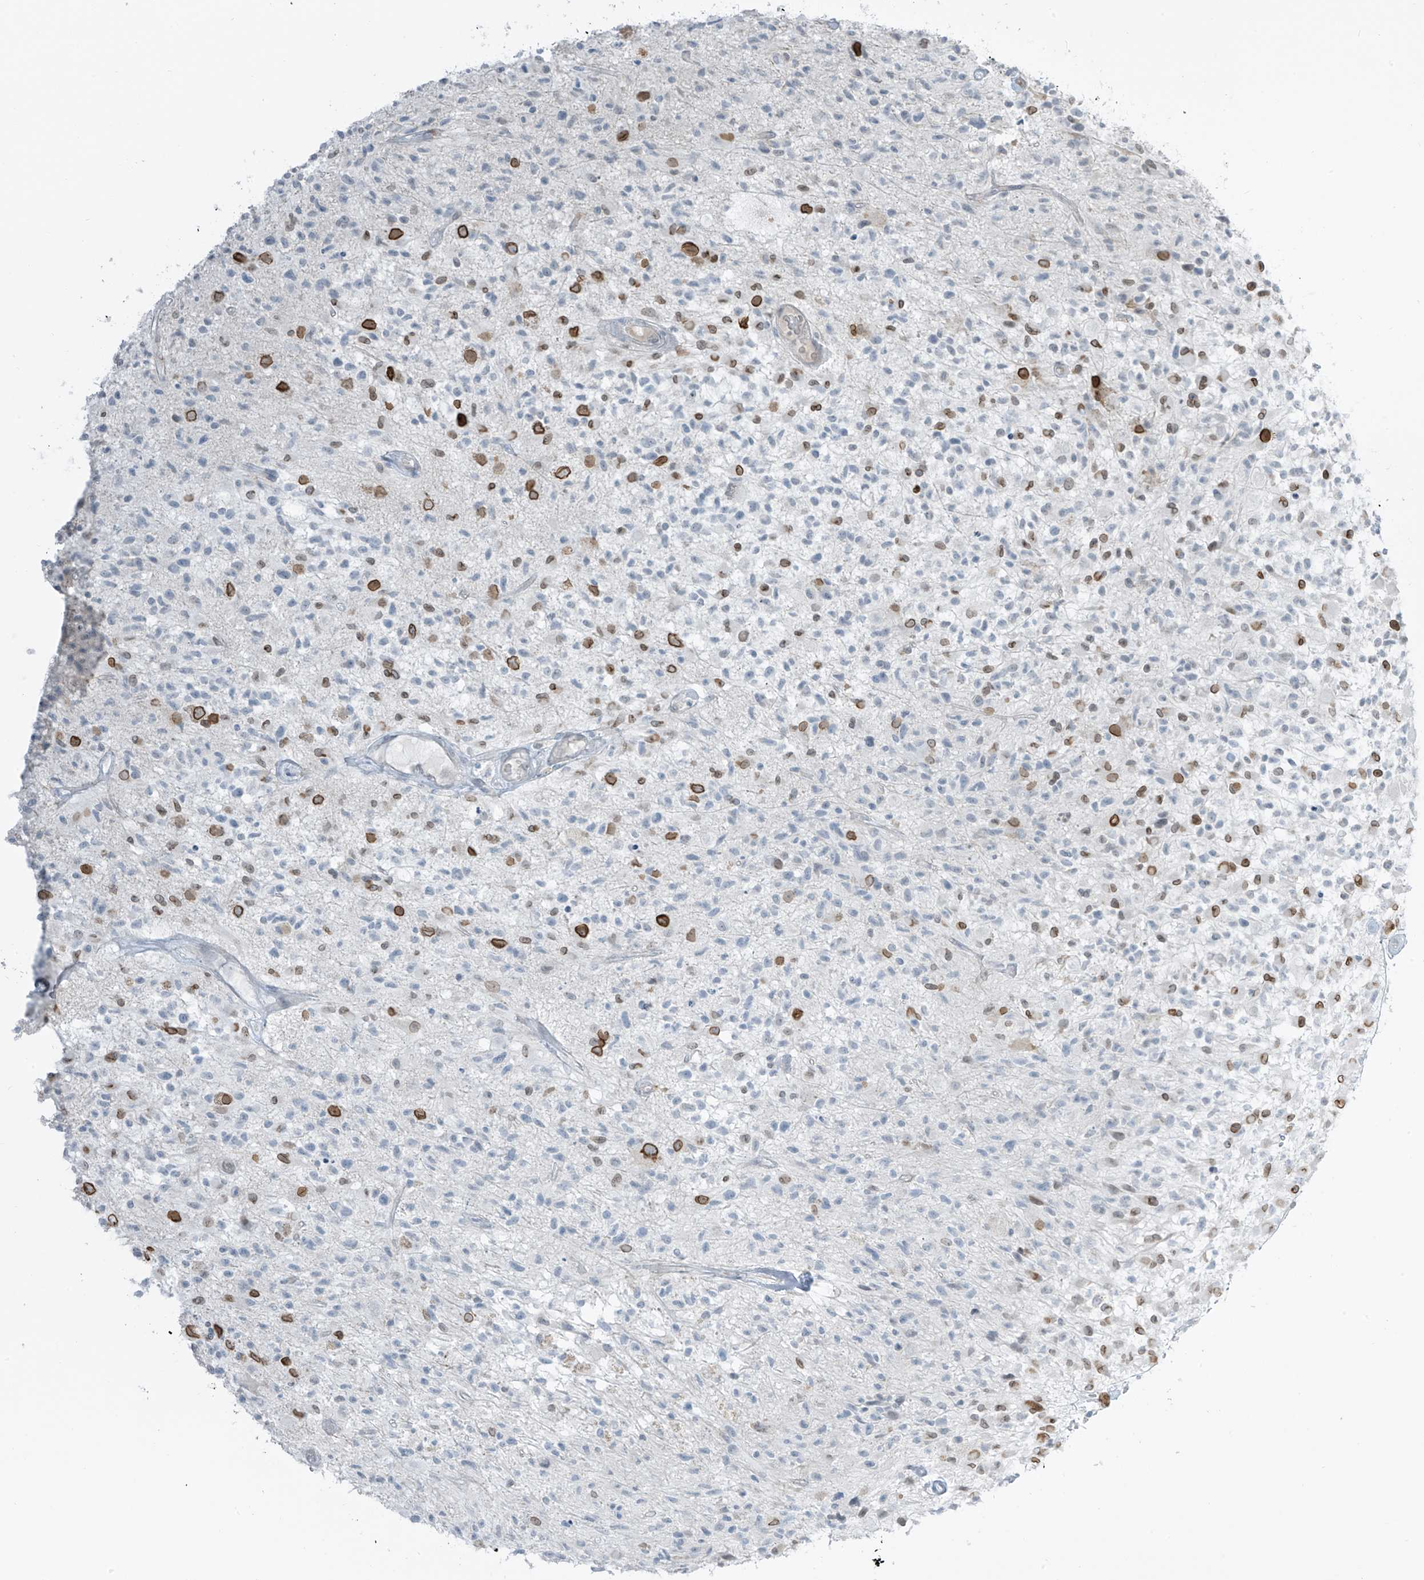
{"staining": {"intensity": "strong", "quantity": "25%-75%", "location": "cytoplasmic/membranous,nuclear"}, "tissue": "glioma", "cell_type": "Tumor cells", "image_type": "cancer", "snomed": [{"axis": "morphology", "description": "Glioma, malignant, High grade"}, {"axis": "morphology", "description": "Glioblastoma, NOS"}, {"axis": "topography", "description": "Brain"}], "caption": "A micrograph of malignant high-grade glioma stained for a protein reveals strong cytoplasmic/membranous and nuclear brown staining in tumor cells. (DAB (3,3'-diaminobenzidine) IHC with brightfield microscopy, high magnification).", "gene": "PRDM6", "patient": {"sex": "male", "age": 60}}